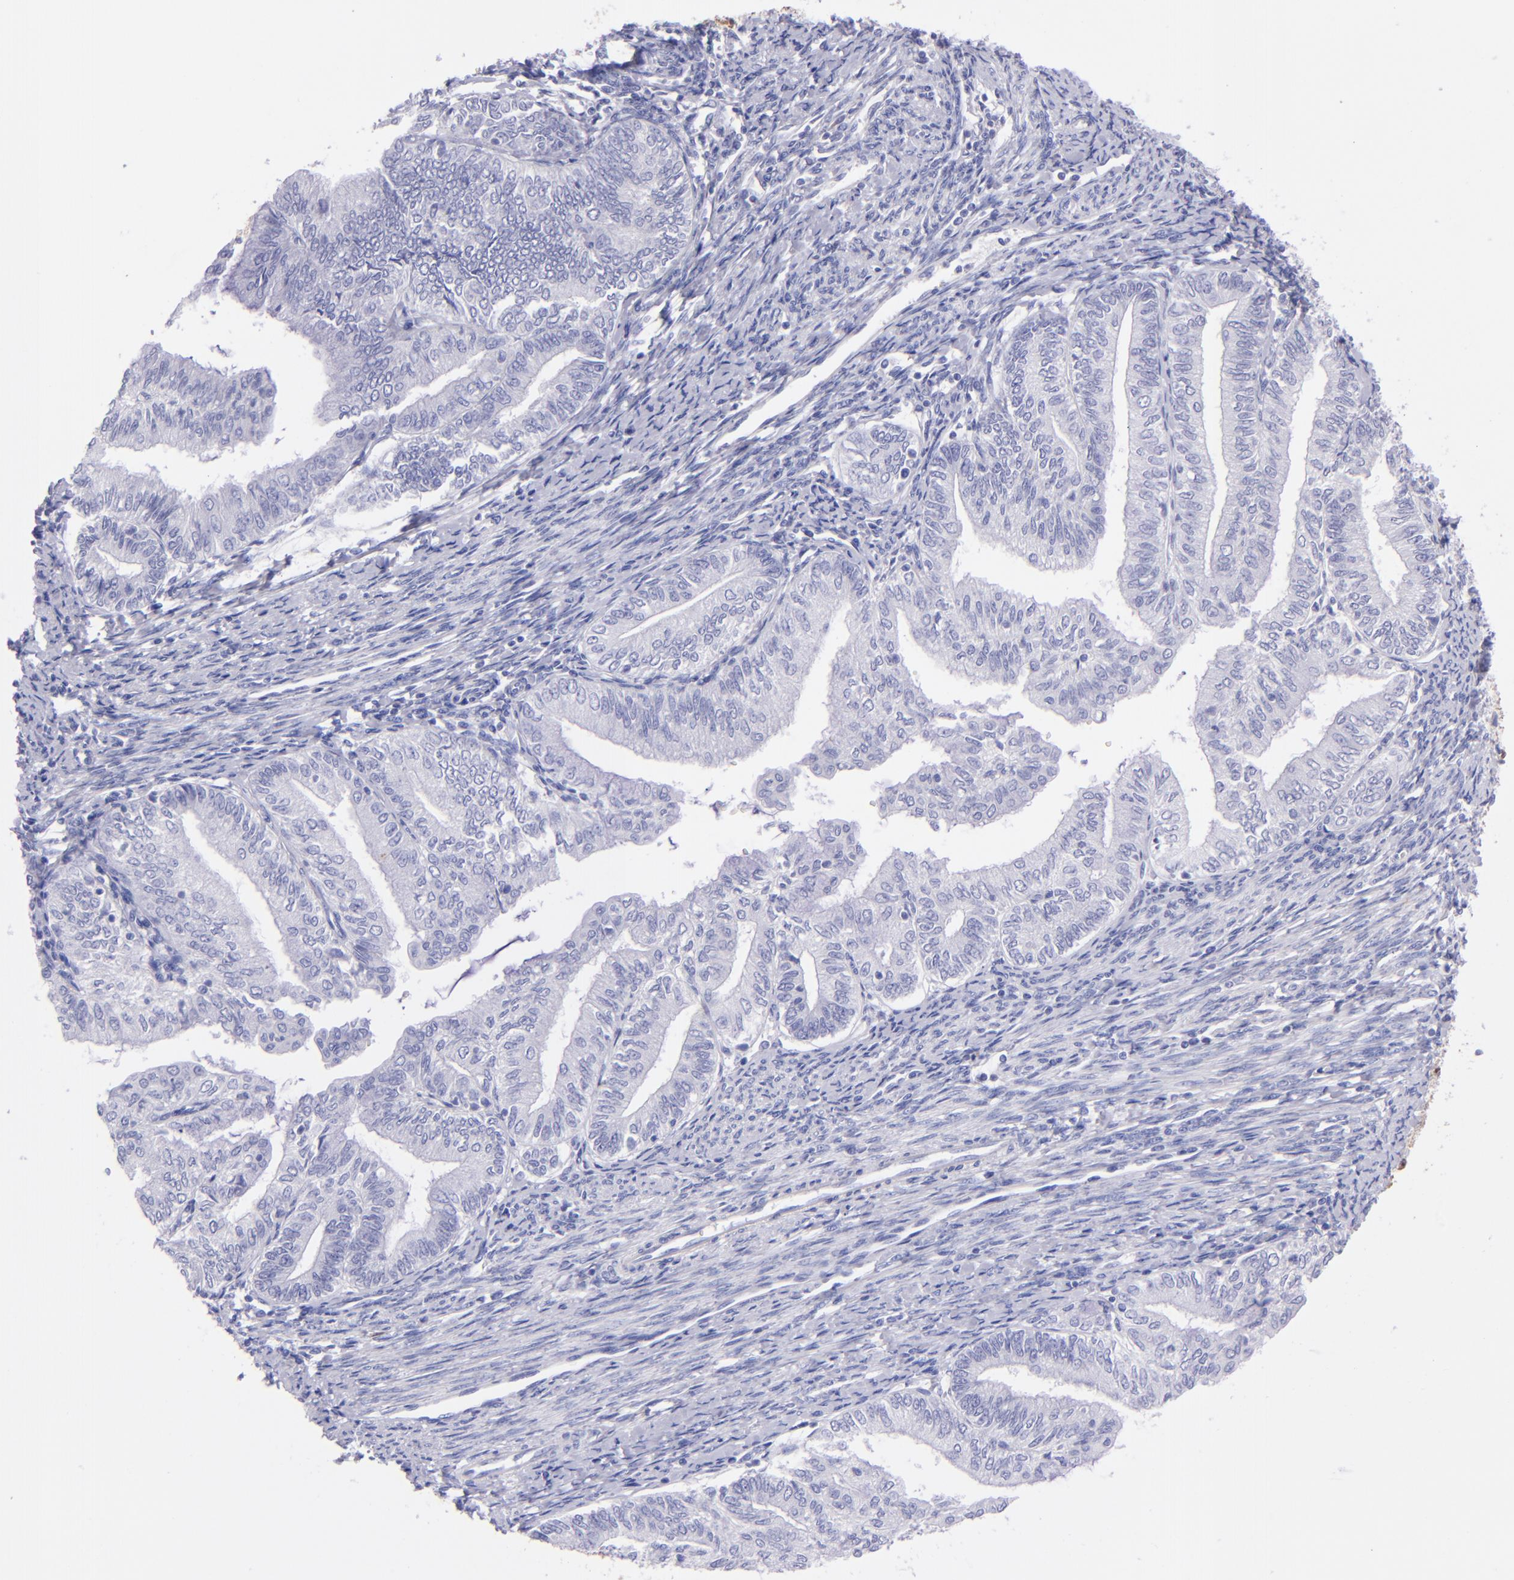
{"staining": {"intensity": "negative", "quantity": "none", "location": "none"}, "tissue": "endometrial cancer", "cell_type": "Tumor cells", "image_type": "cancer", "snomed": [{"axis": "morphology", "description": "Adenocarcinoma, NOS"}, {"axis": "topography", "description": "Endometrium"}], "caption": "DAB immunohistochemical staining of endometrial adenocarcinoma reveals no significant expression in tumor cells.", "gene": "UCHL1", "patient": {"sex": "female", "age": 66}}